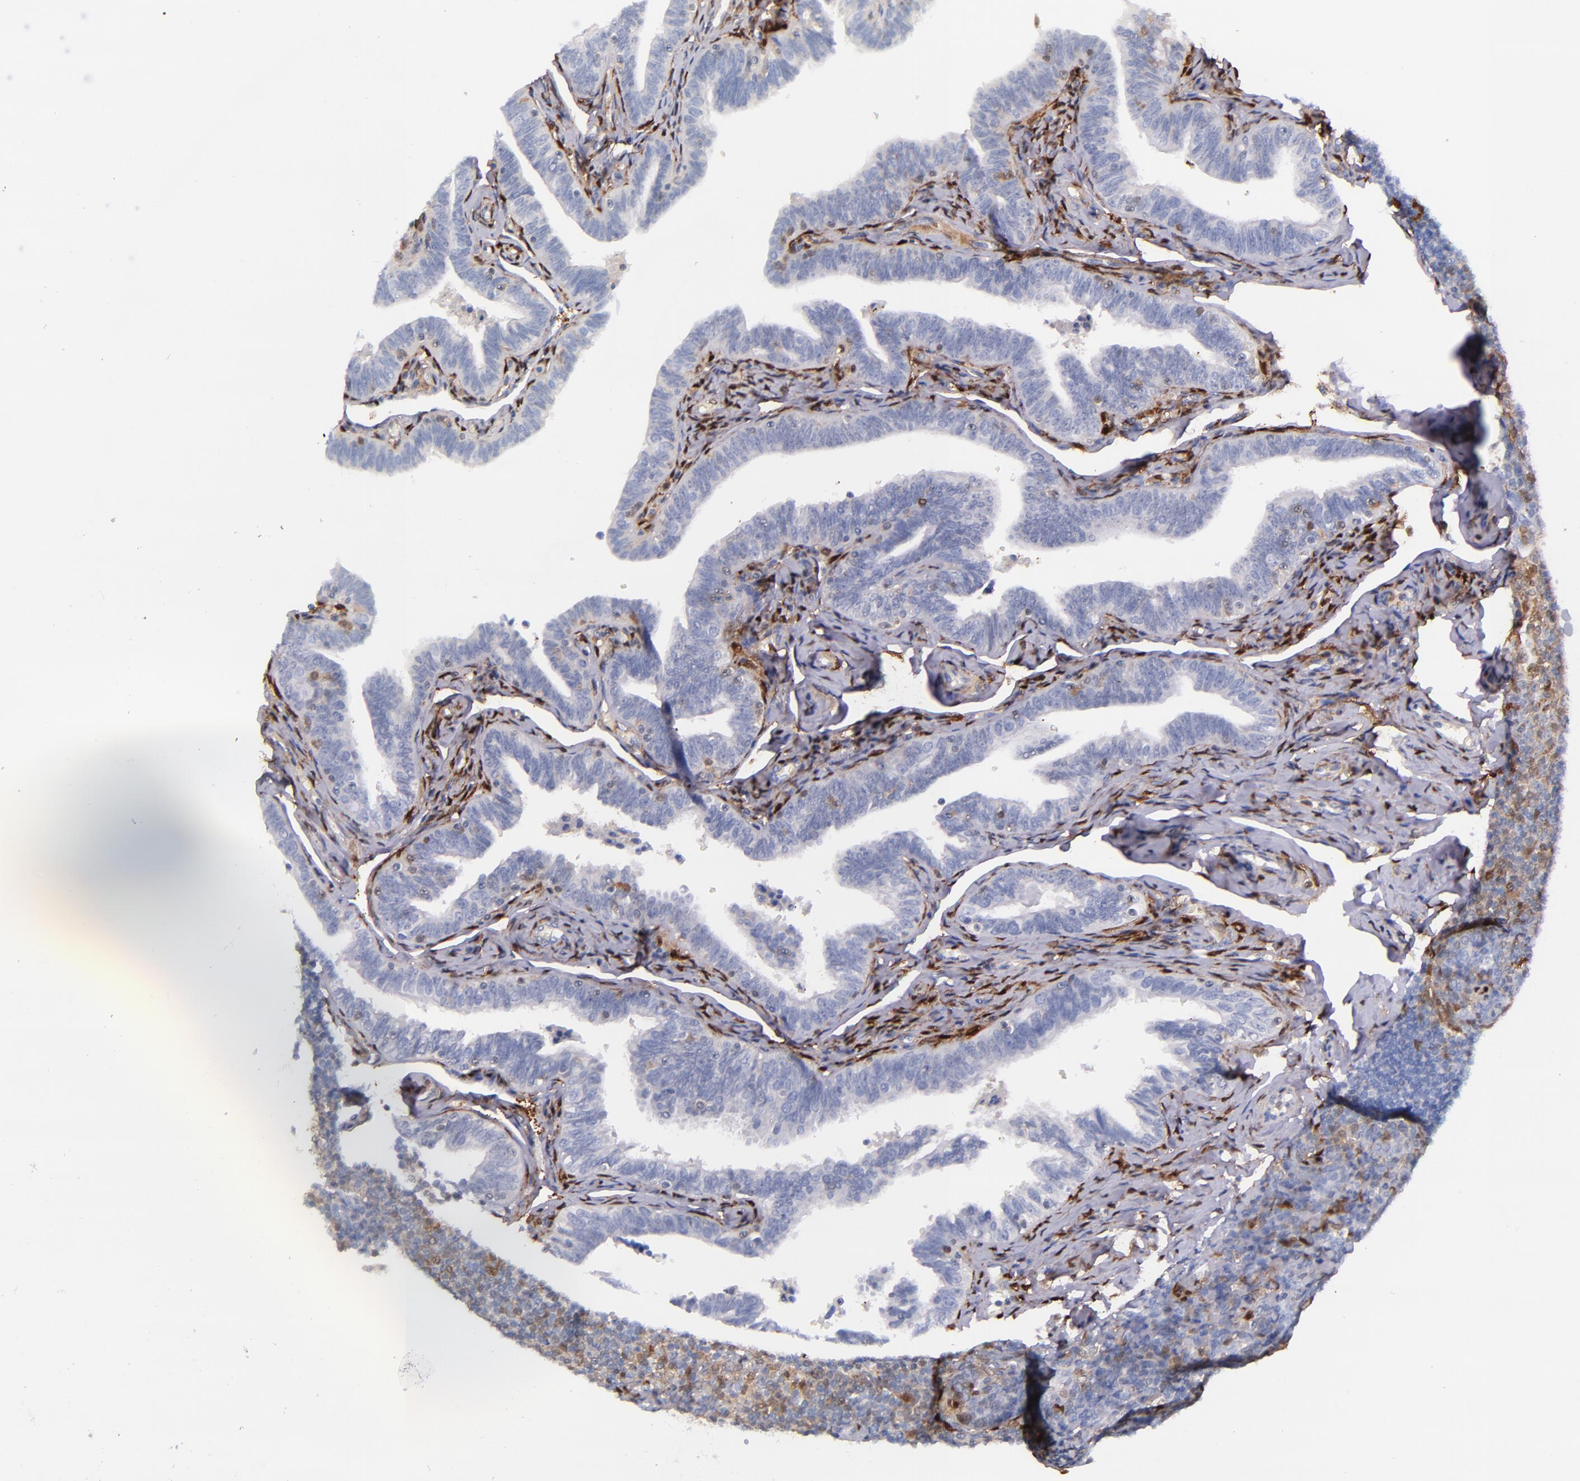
{"staining": {"intensity": "negative", "quantity": "none", "location": "none"}, "tissue": "fallopian tube", "cell_type": "Glandular cells", "image_type": "normal", "snomed": [{"axis": "morphology", "description": "Normal tissue, NOS"}, {"axis": "topography", "description": "Fallopian tube"}, {"axis": "topography", "description": "Ovary"}], "caption": "Glandular cells are negative for brown protein staining in benign fallopian tube. The staining was performed using DAB to visualize the protein expression in brown, while the nuclei were stained in blue with hematoxylin (Magnification: 20x).", "gene": "LGALS1", "patient": {"sex": "female", "age": 69}}